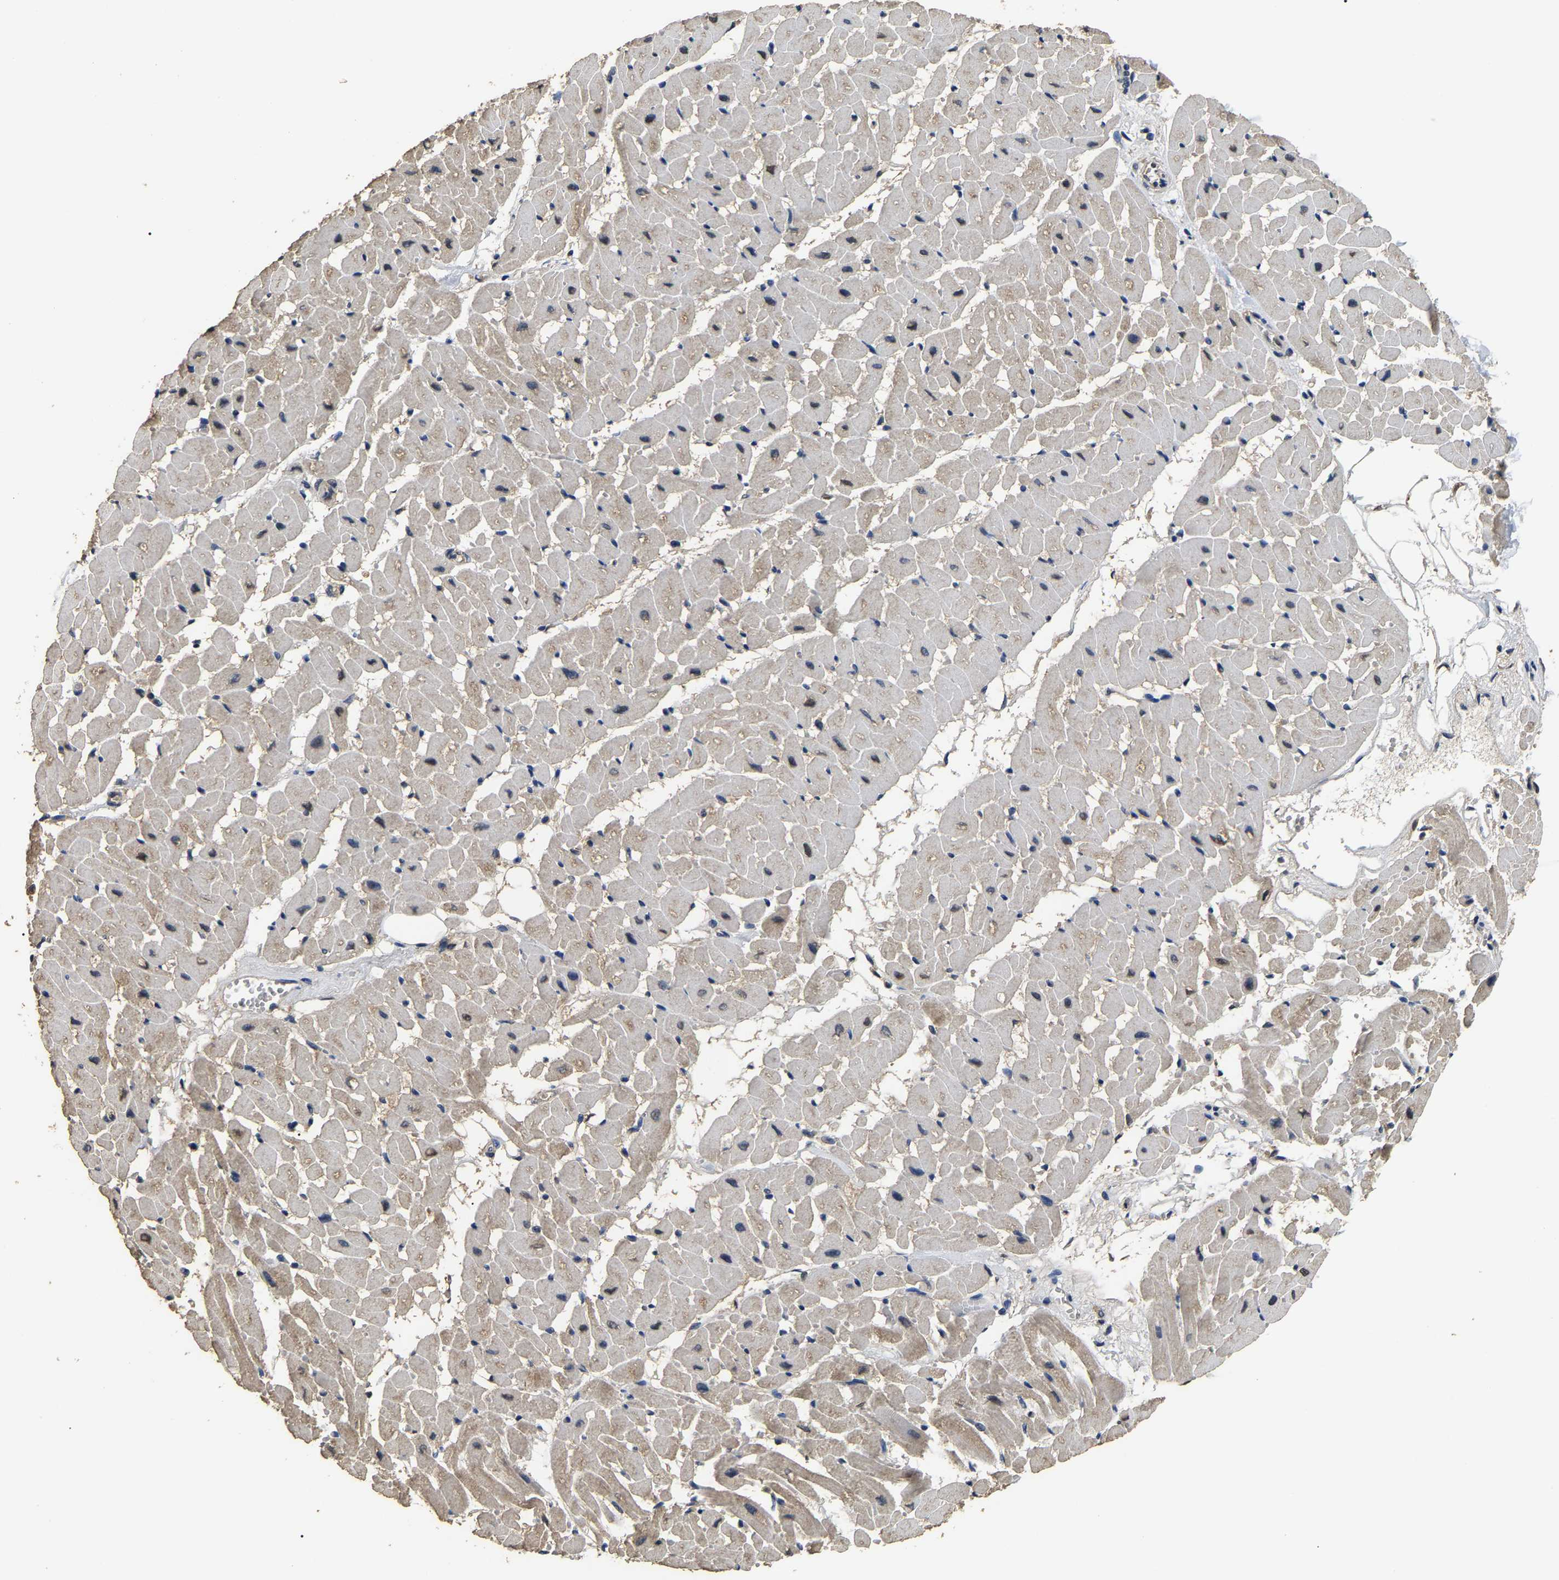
{"staining": {"intensity": "weak", "quantity": "25%-75%", "location": "cytoplasmic/membranous,nuclear"}, "tissue": "heart muscle", "cell_type": "Cardiomyocytes", "image_type": "normal", "snomed": [{"axis": "morphology", "description": "Normal tissue, NOS"}, {"axis": "topography", "description": "Heart"}], "caption": "Normal heart muscle displays weak cytoplasmic/membranous,nuclear positivity in about 25%-75% of cardiomyocytes, visualized by immunohistochemistry. (DAB IHC, brown staining for protein, blue staining for nuclei).", "gene": "PSMD8", "patient": {"sex": "female", "age": 19}}